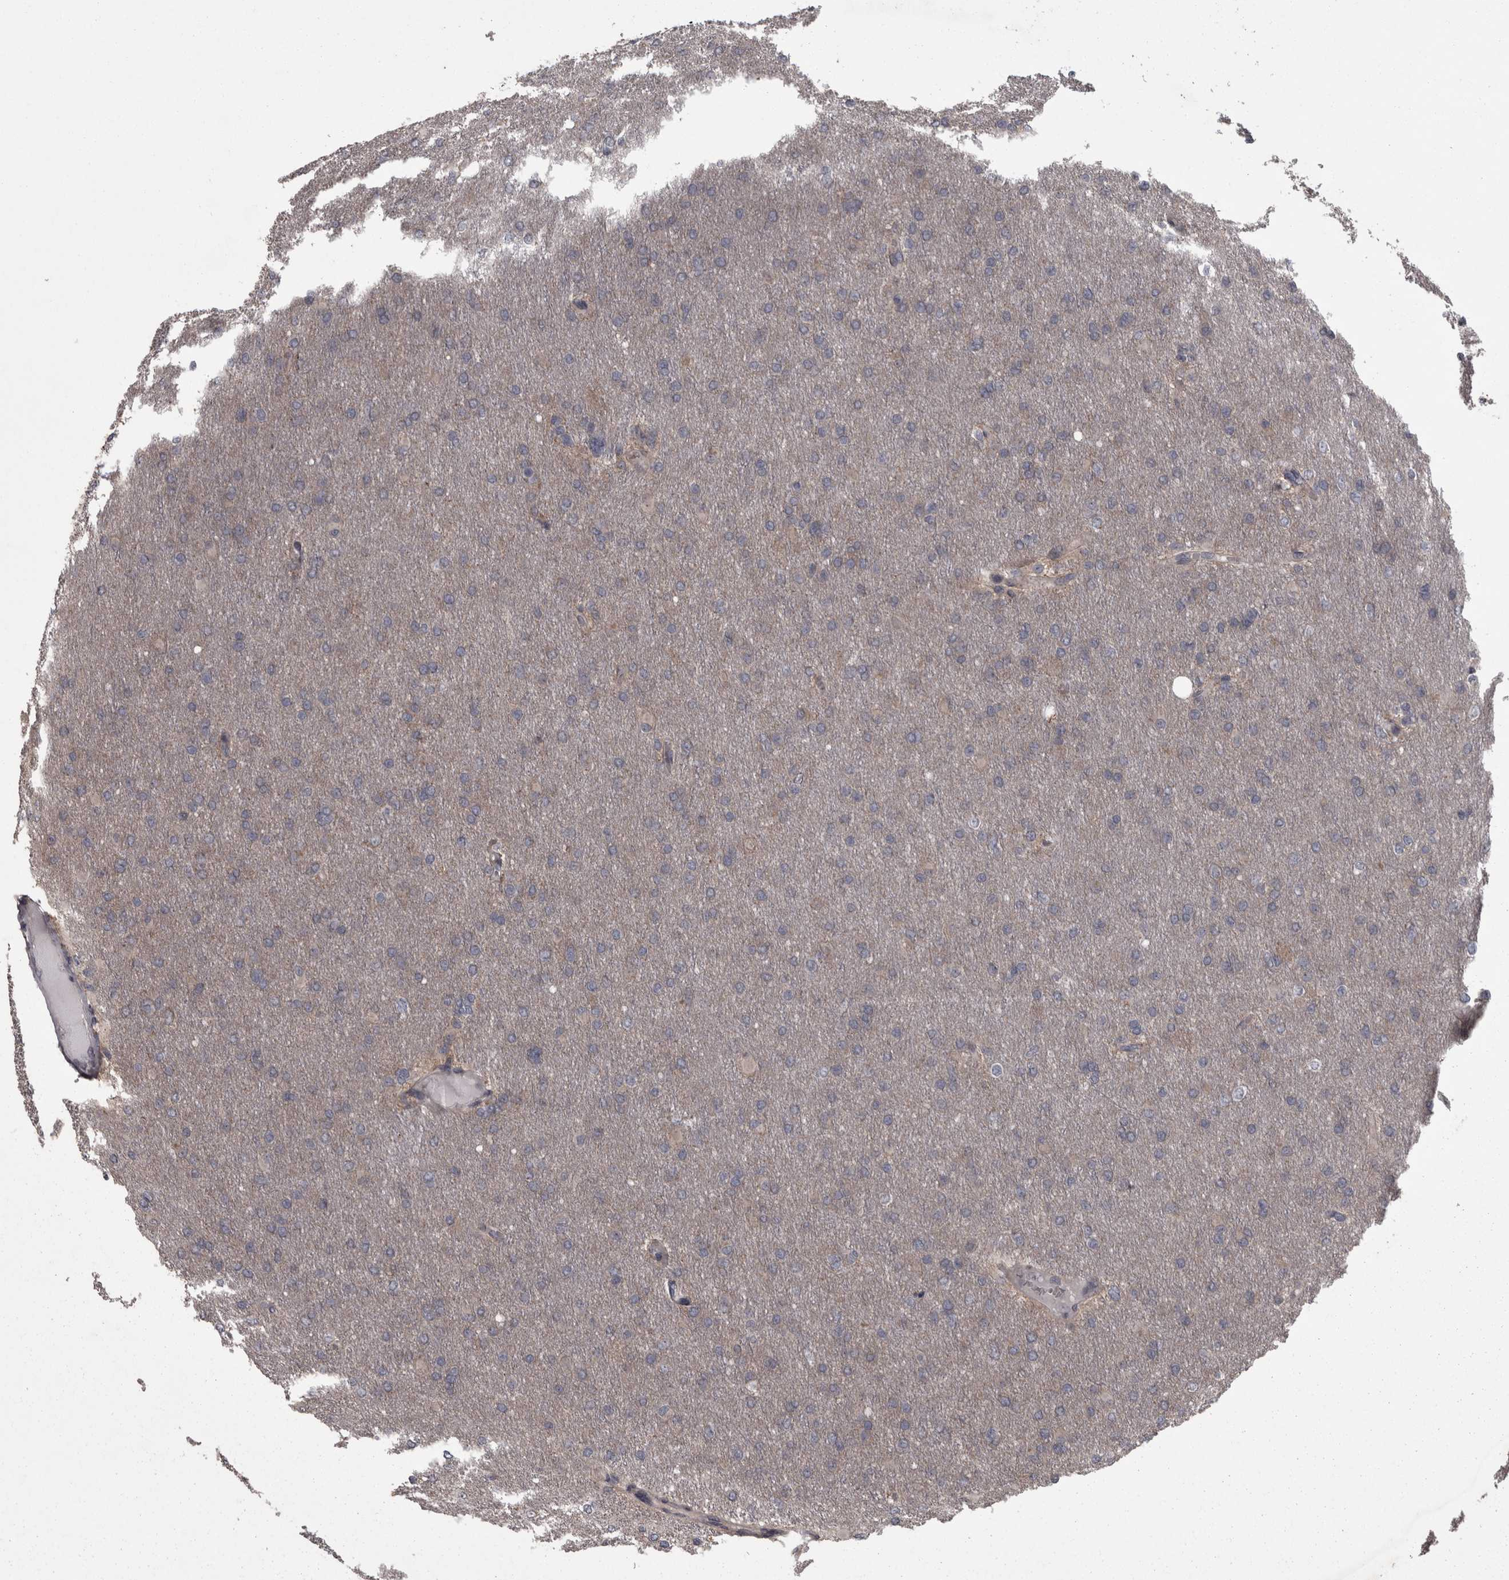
{"staining": {"intensity": "negative", "quantity": "none", "location": "none"}, "tissue": "glioma", "cell_type": "Tumor cells", "image_type": "cancer", "snomed": [{"axis": "morphology", "description": "Glioma, malignant, High grade"}, {"axis": "topography", "description": "Cerebral cortex"}], "caption": "This is an immunohistochemistry image of human glioma. There is no staining in tumor cells.", "gene": "PCDH17", "patient": {"sex": "female", "age": 36}}